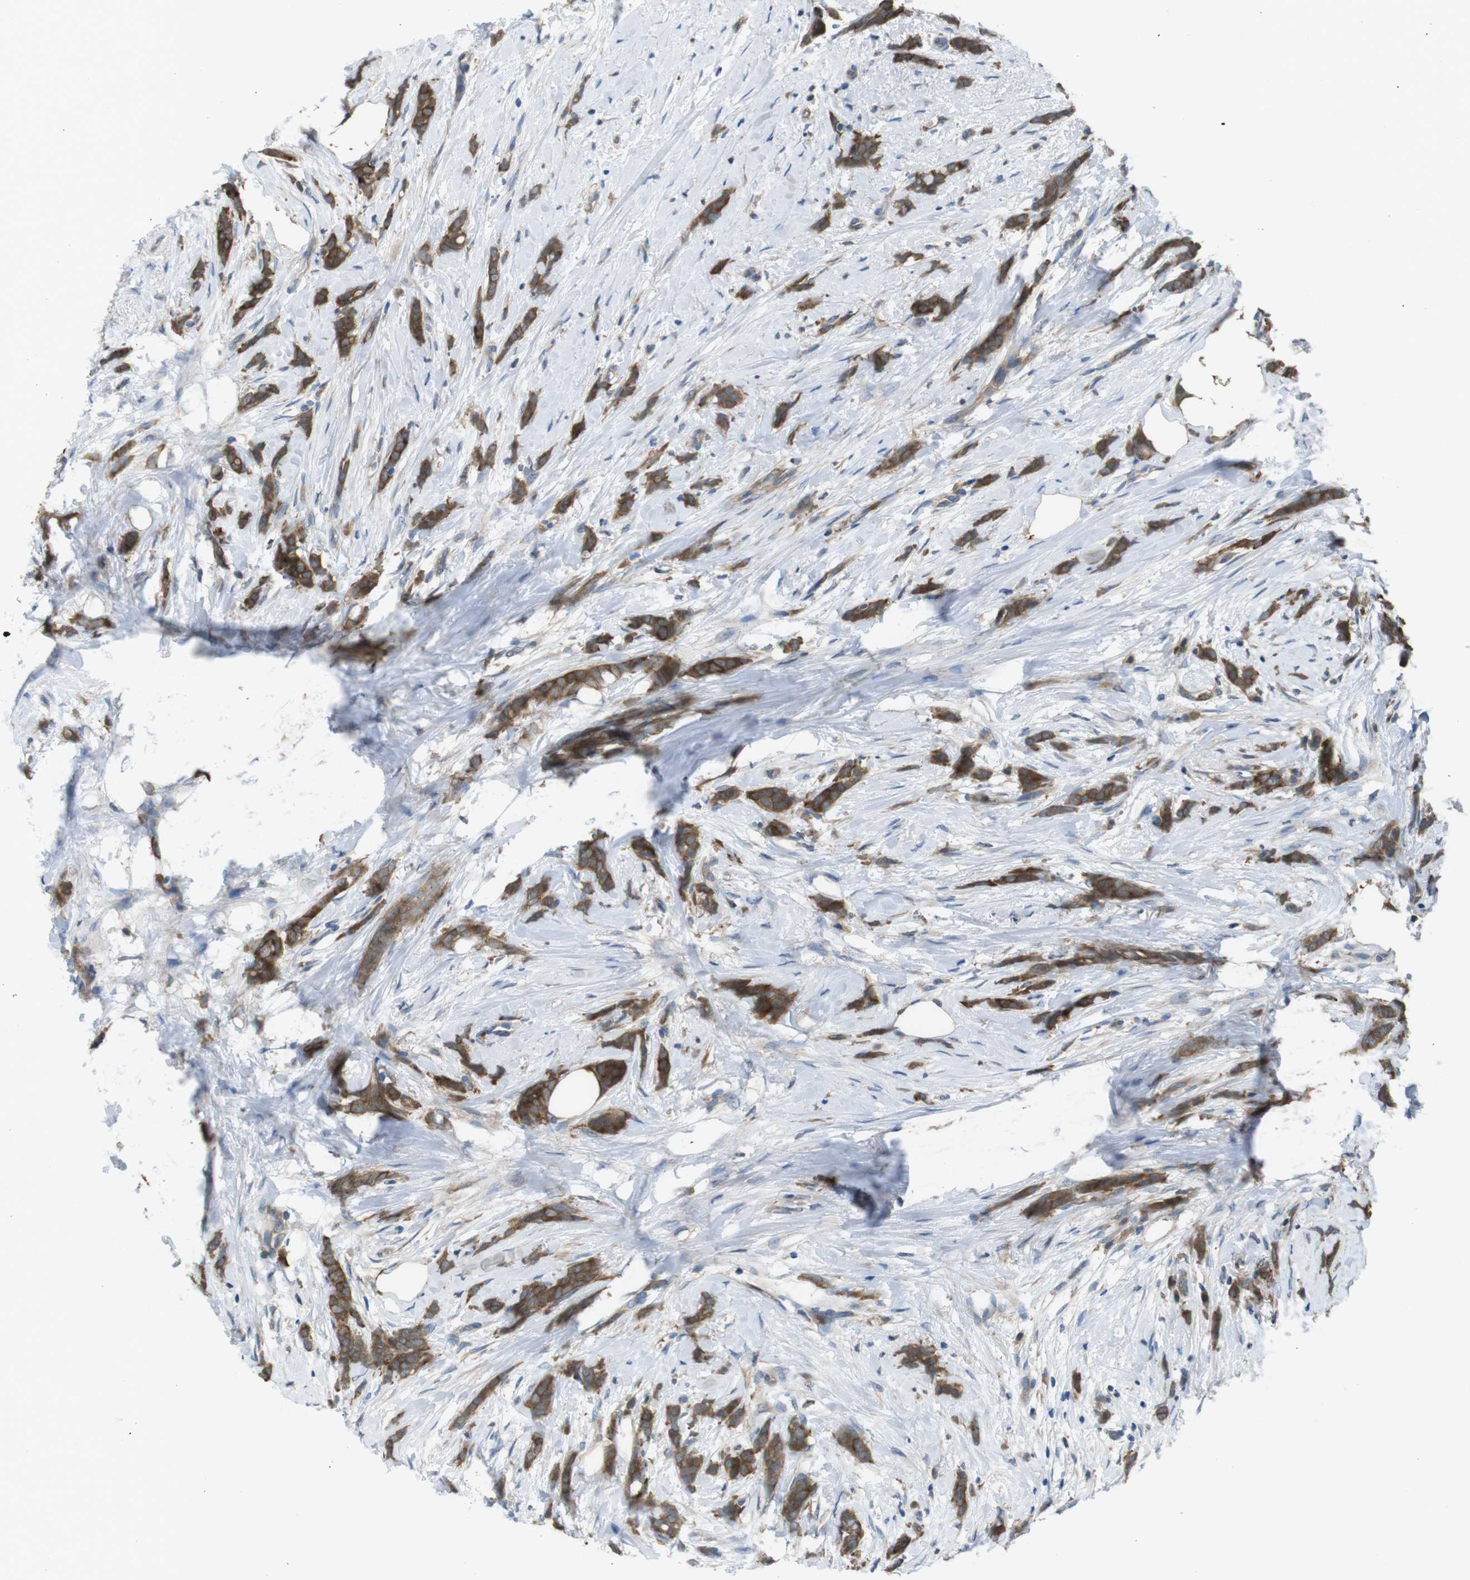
{"staining": {"intensity": "strong", "quantity": ">75%", "location": "cytoplasmic/membranous"}, "tissue": "breast cancer", "cell_type": "Tumor cells", "image_type": "cancer", "snomed": [{"axis": "morphology", "description": "Lobular carcinoma, in situ"}, {"axis": "morphology", "description": "Lobular carcinoma"}, {"axis": "topography", "description": "Breast"}], "caption": "IHC of human breast cancer exhibits high levels of strong cytoplasmic/membranous positivity in about >75% of tumor cells.", "gene": "MTHFD1", "patient": {"sex": "female", "age": 41}}